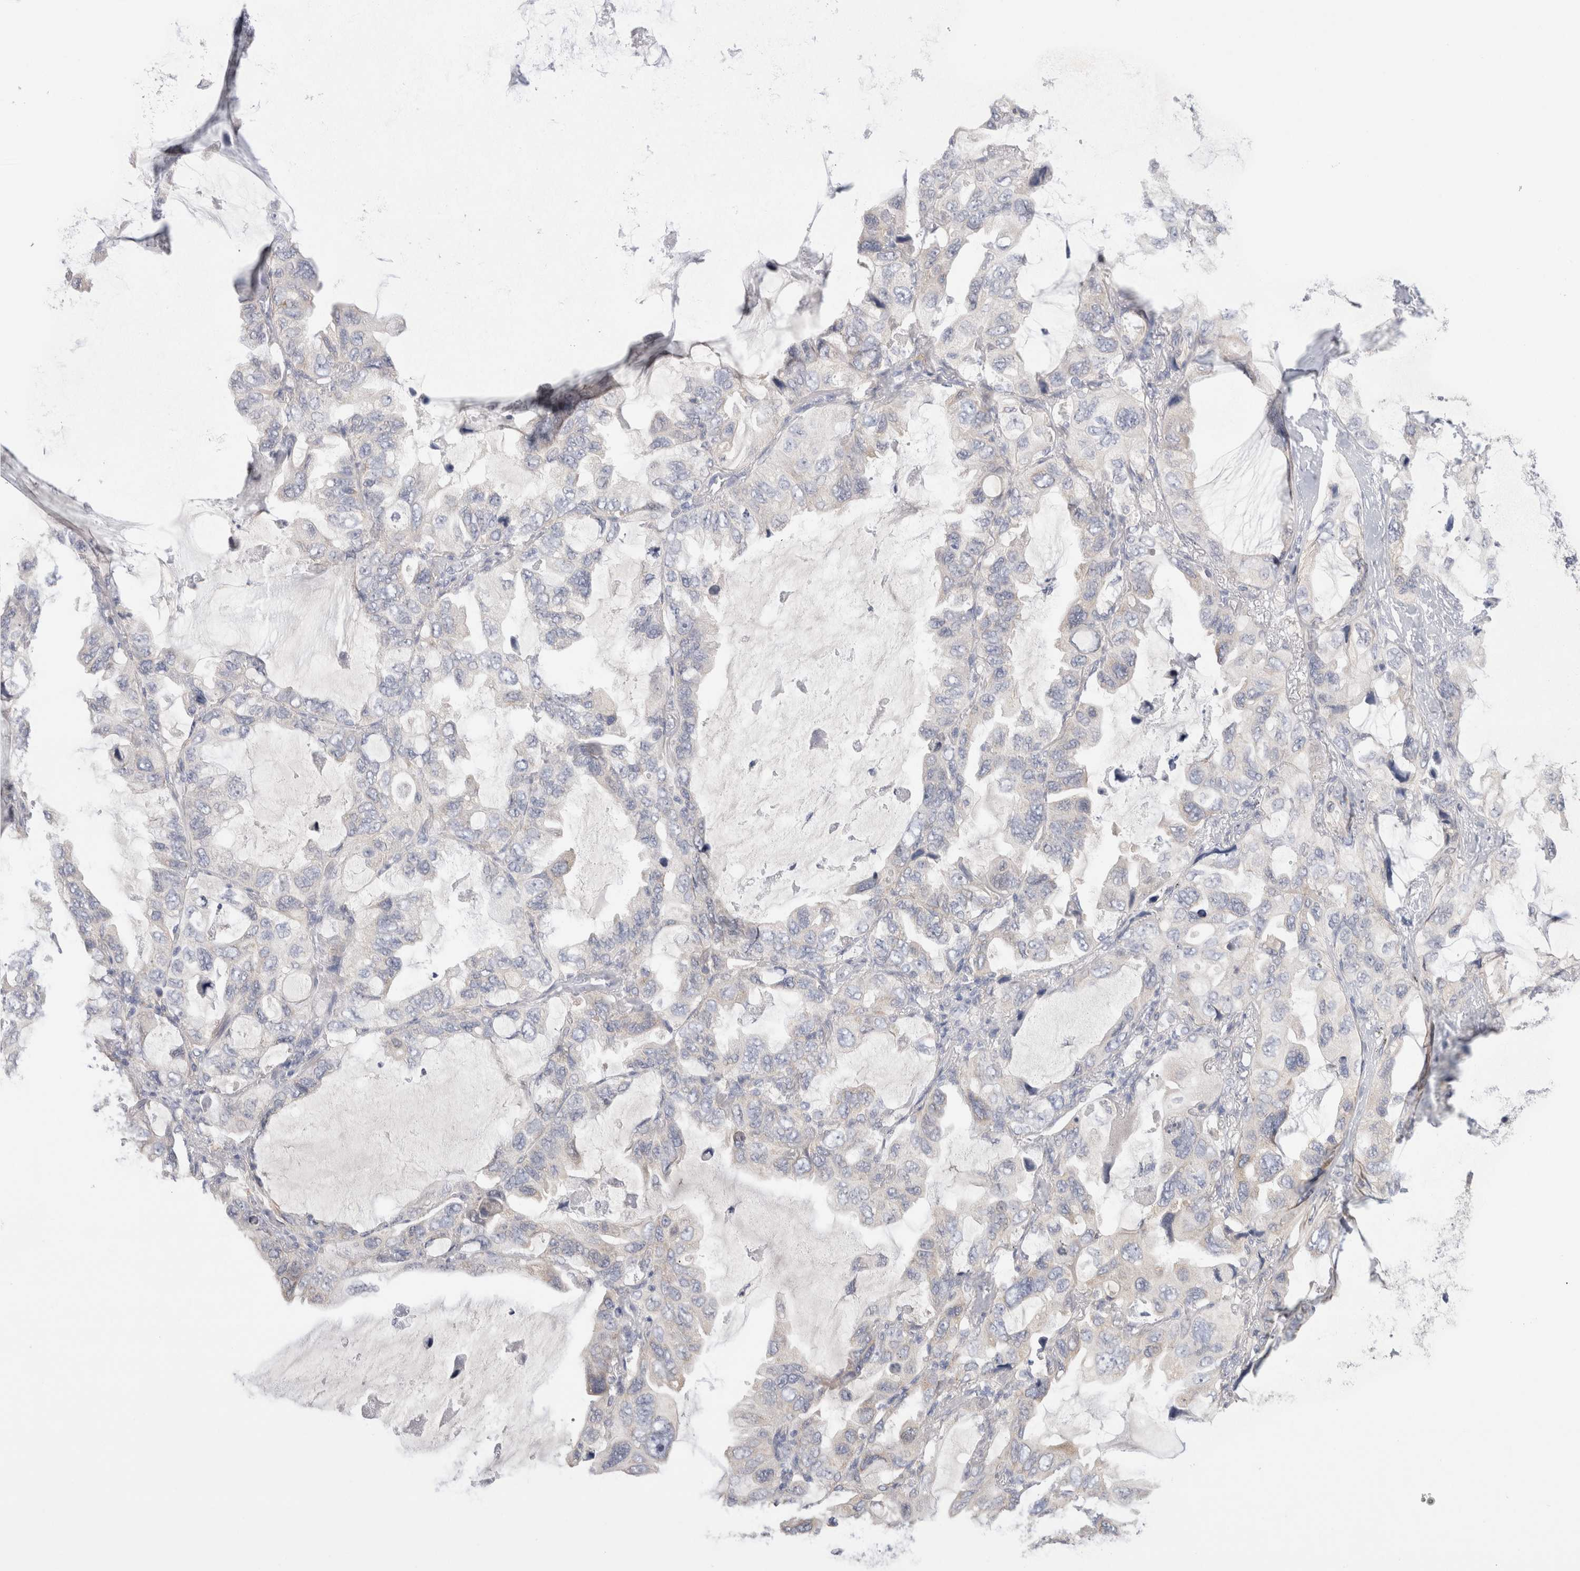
{"staining": {"intensity": "negative", "quantity": "none", "location": "none"}, "tissue": "lung cancer", "cell_type": "Tumor cells", "image_type": "cancer", "snomed": [{"axis": "morphology", "description": "Squamous cell carcinoma, NOS"}, {"axis": "topography", "description": "Lung"}], "caption": "Lung cancer (squamous cell carcinoma) was stained to show a protein in brown. There is no significant positivity in tumor cells.", "gene": "WIPF2", "patient": {"sex": "female", "age": 73}}